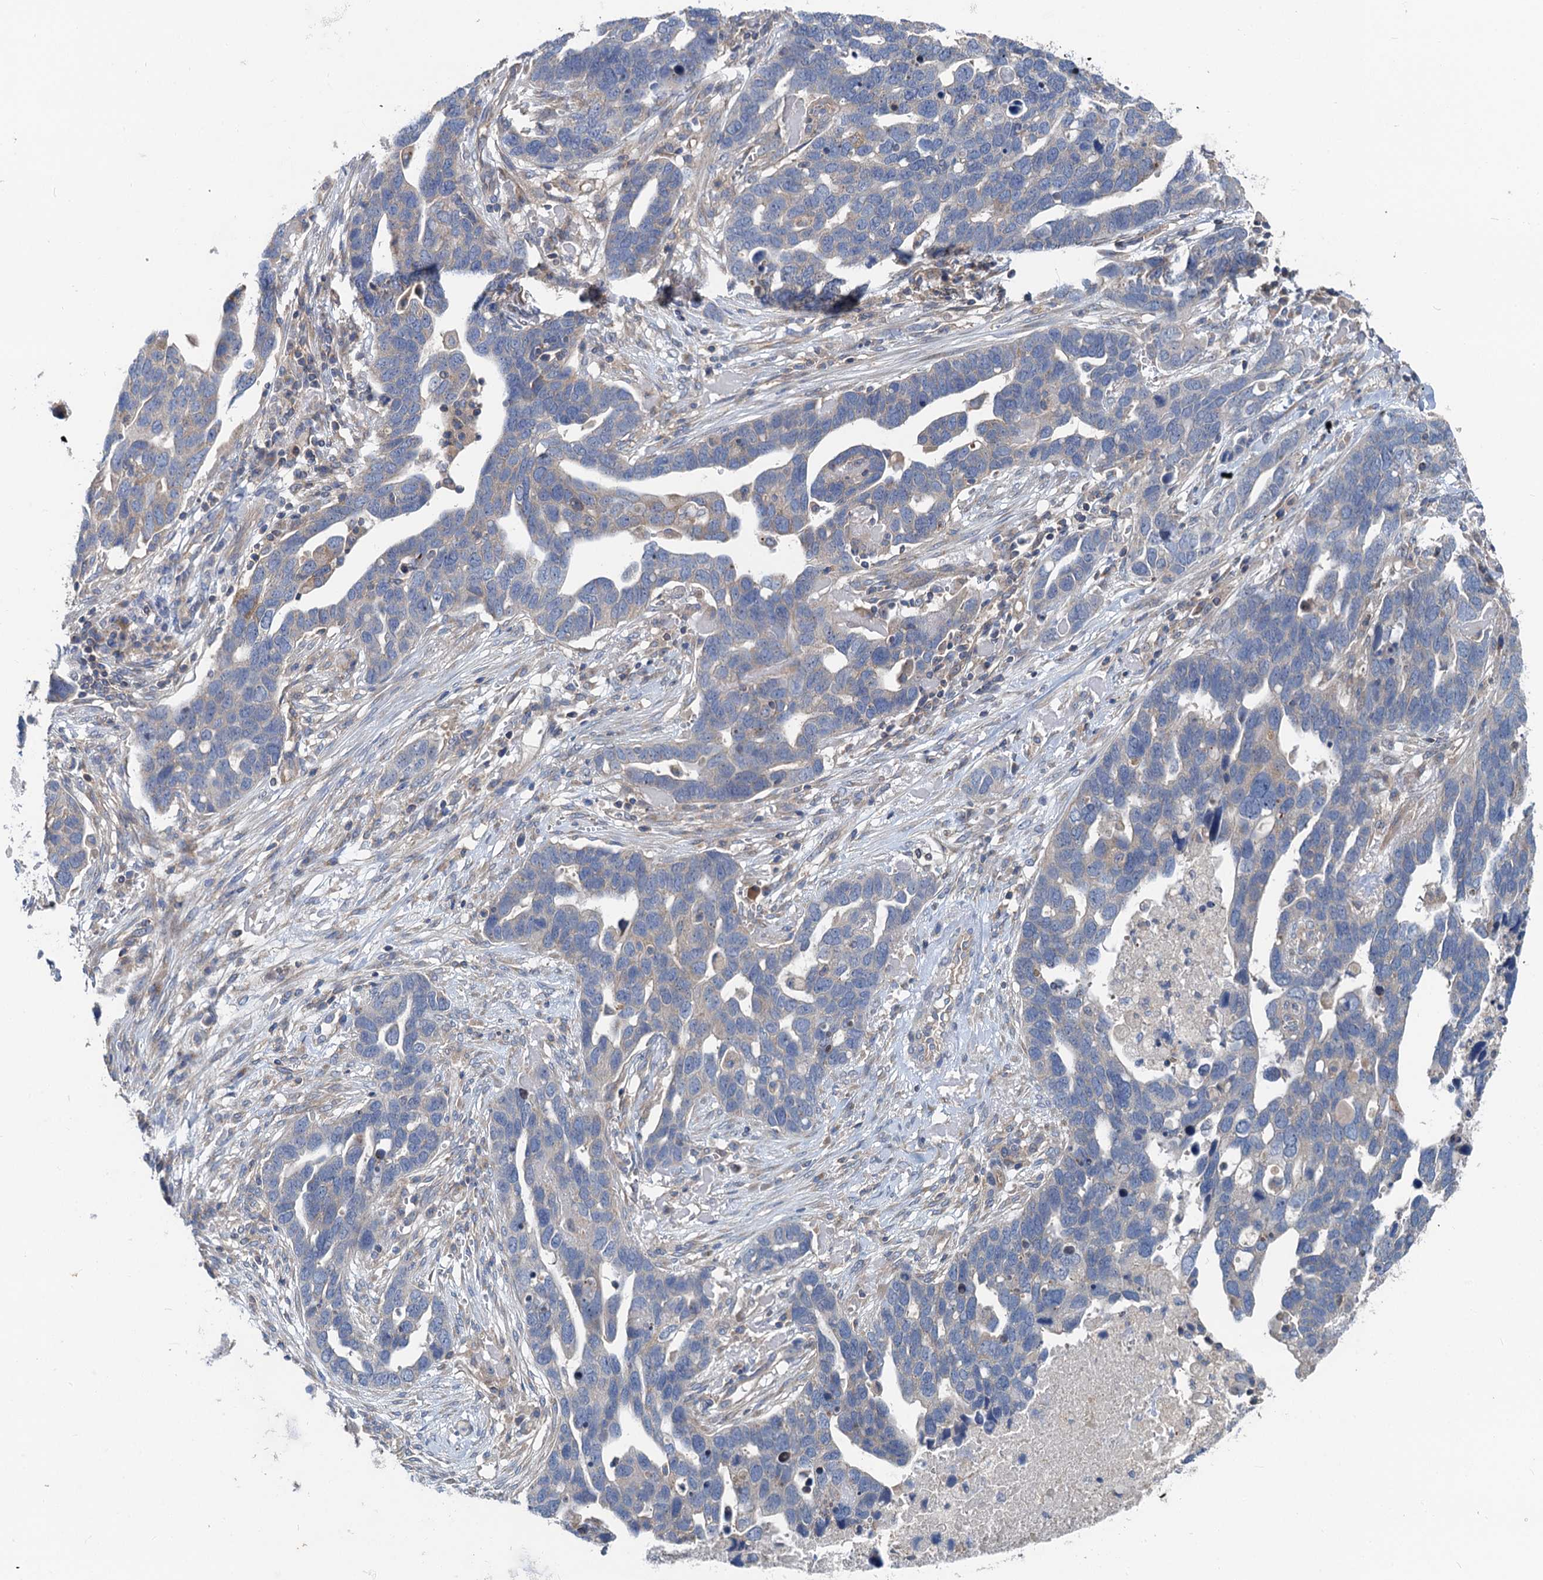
{"staining": {"intensity": "negative", "quantity": "none", "location": "none"}, "tissue": "ovarian cancer", "cell_type": "Tumor cells", "image_type": "cancer", "snomed": [{"axis": "morphology", "description": "Cystadenocarcinoma, serous, NOS"}, {"axis": "topography", "description": "Ovary"}], "caption": "Tumor cells show no significant staining in ovarian serous cystadenocarcinoma.", "gene": "ANKRD26", "patient": {"sex": "female", "age": 54}}